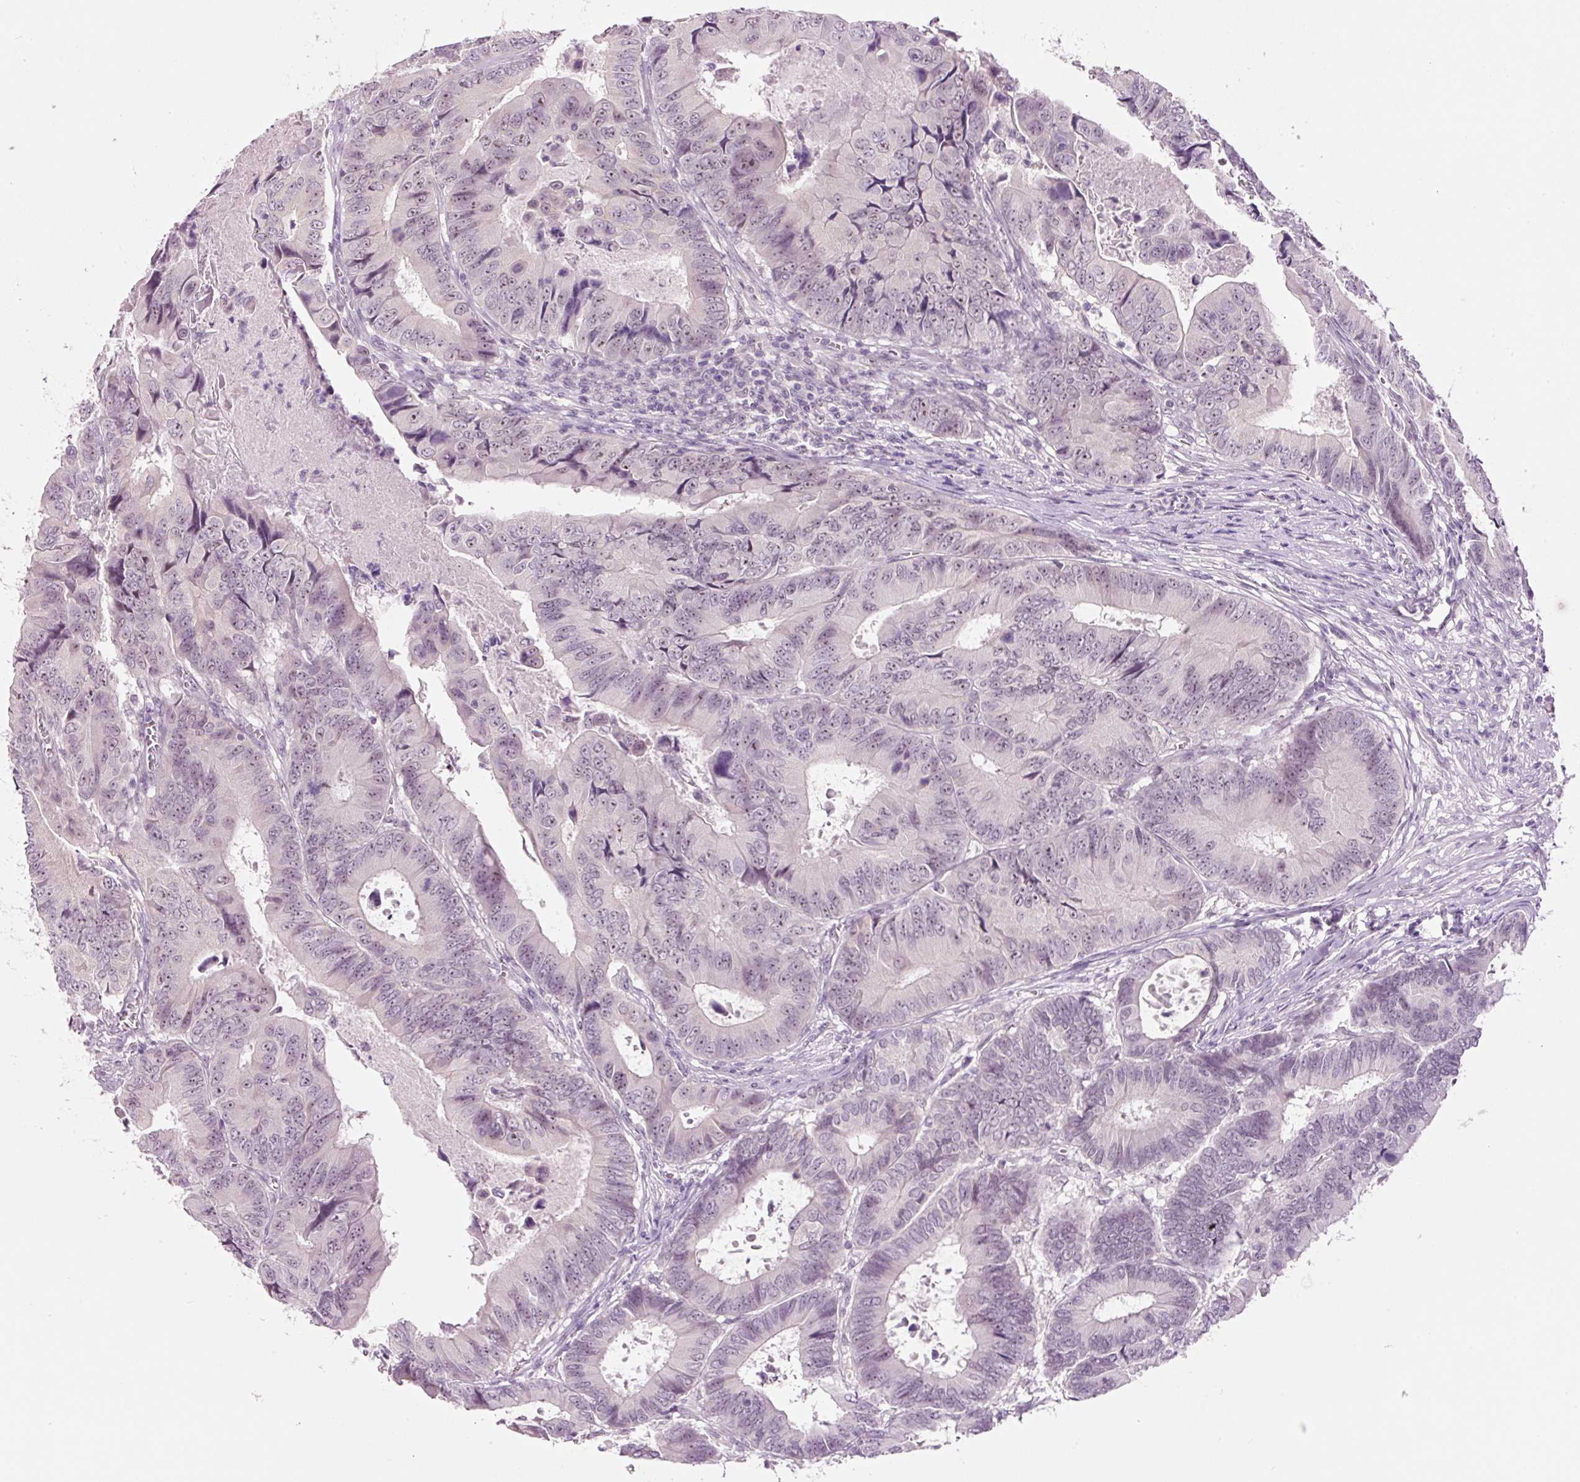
{"staining": {"intensity": "moderate", "quantity": "25%-75%", "location": "nuclear"}, "tissue": "colorectal cancer", "cell_type": "Tumor cells", "image_type": "cancer", "snomed": [{"axis": "morphology", "description": "Adenocarcinoma, NOS"}, {"axis": "topography", "description": "Colon"}], "caption": "Colorectal adenocarcinoma tissue reveals moderate nuclear staining in approximately 25%-75% of tumor cells, visualized by immunohistochemistry. (brown staining indicates protein expression, while blue staining denotes nuclei).", "gene": "GCG", "patient": {"sex": "male", "age": 85}}